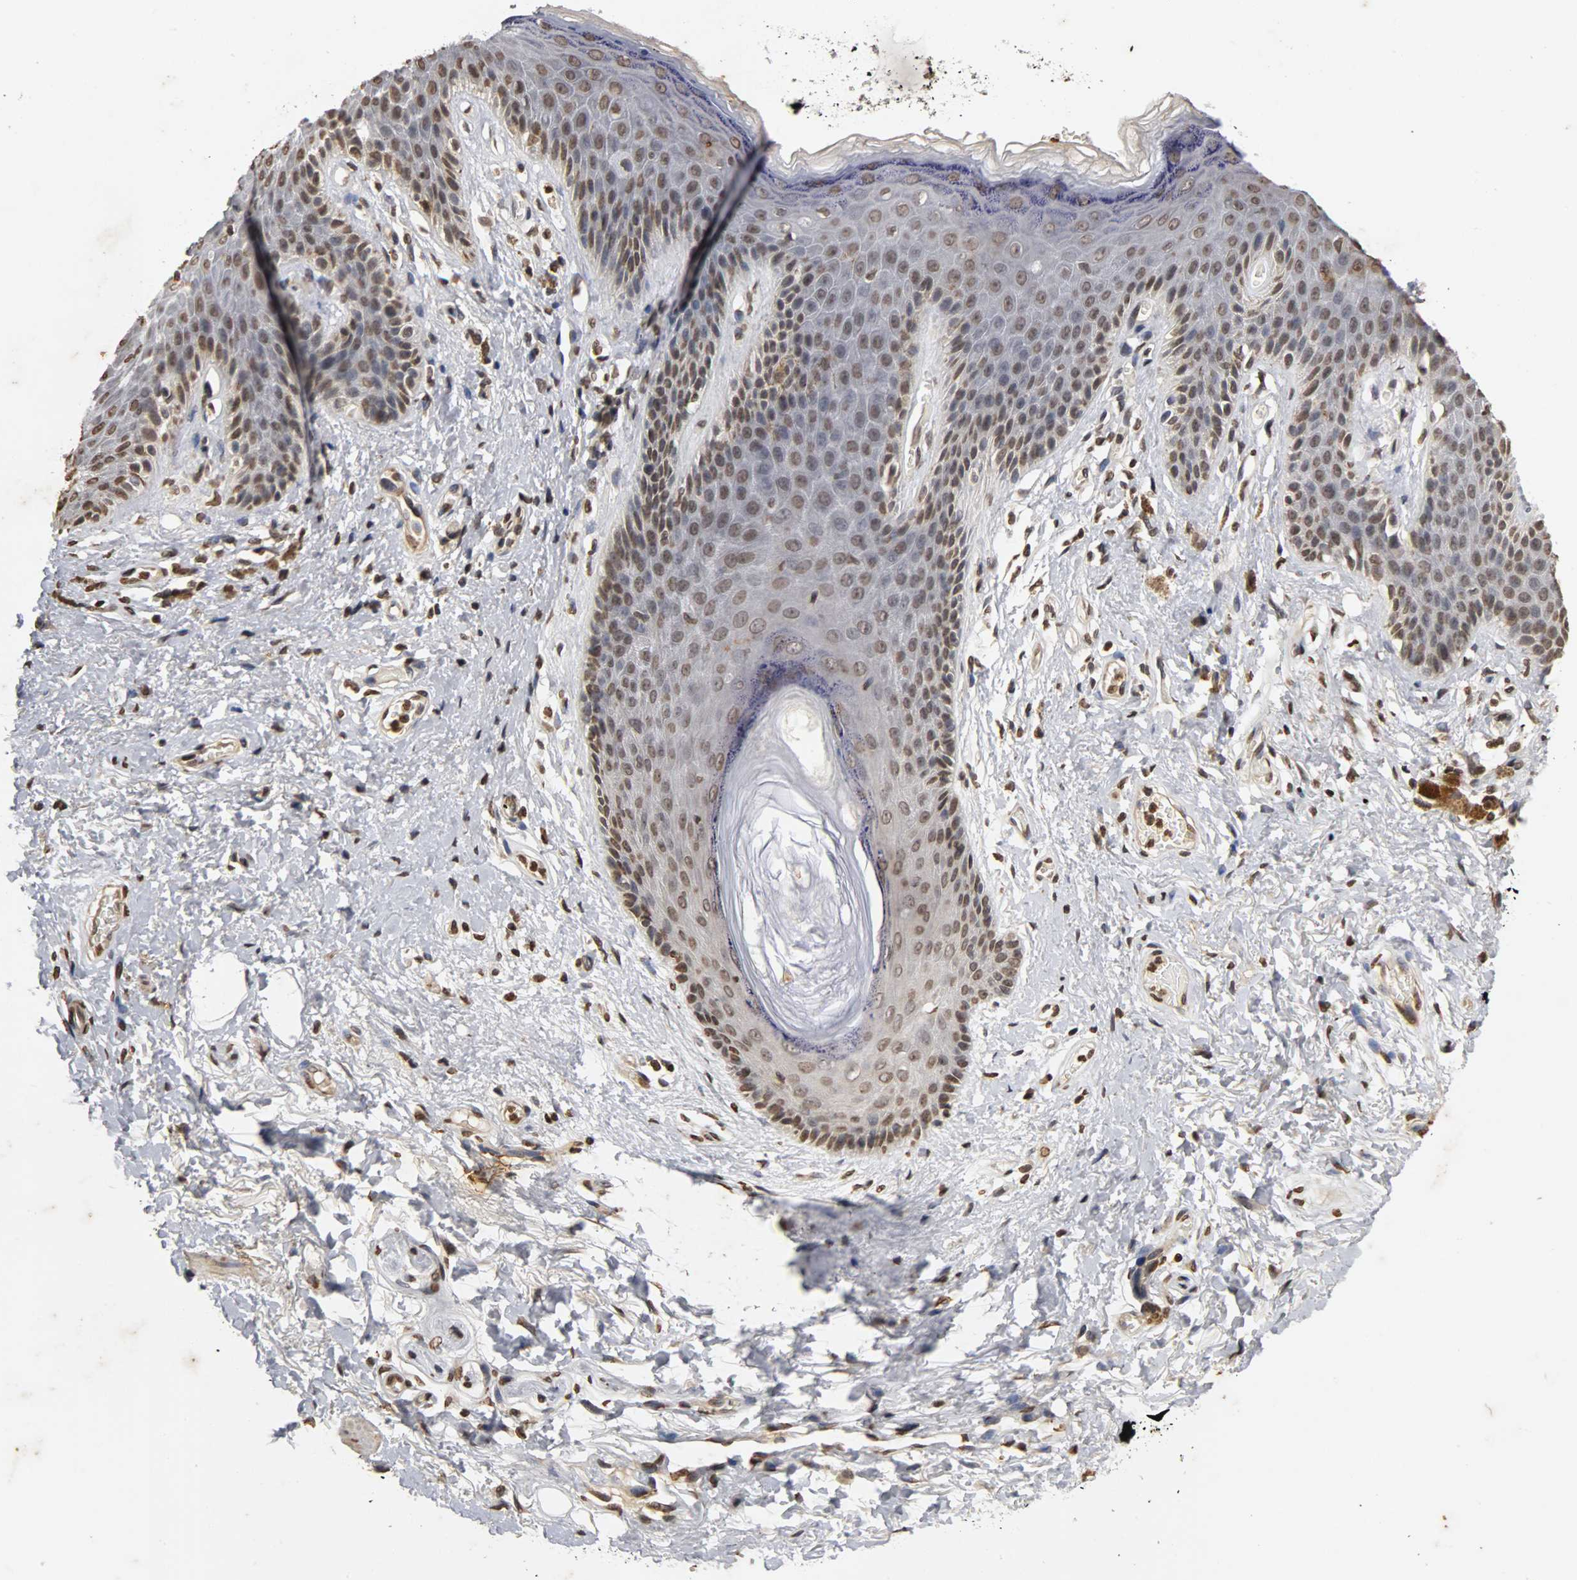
{"staining": {"intensity": "weak", "quantity": "25%-75%", "location": "nuclear"}, "tissue": "skin", "cell_type": "Epidermal cells", "image_type": "normal", "snomed": [{"axis": "morphology", "description": "Normal tissue, NOS"}, {"axis": "topography", "description": "Anal"}], "caption": "The micrograph exhibits immunohistochemical staining of benign skin. There is weak nuclear expression is seen in about 25%-75% of epidermal cells.", "gene": "ERCC2", "patient": {"sex": "female", "age": 46}}